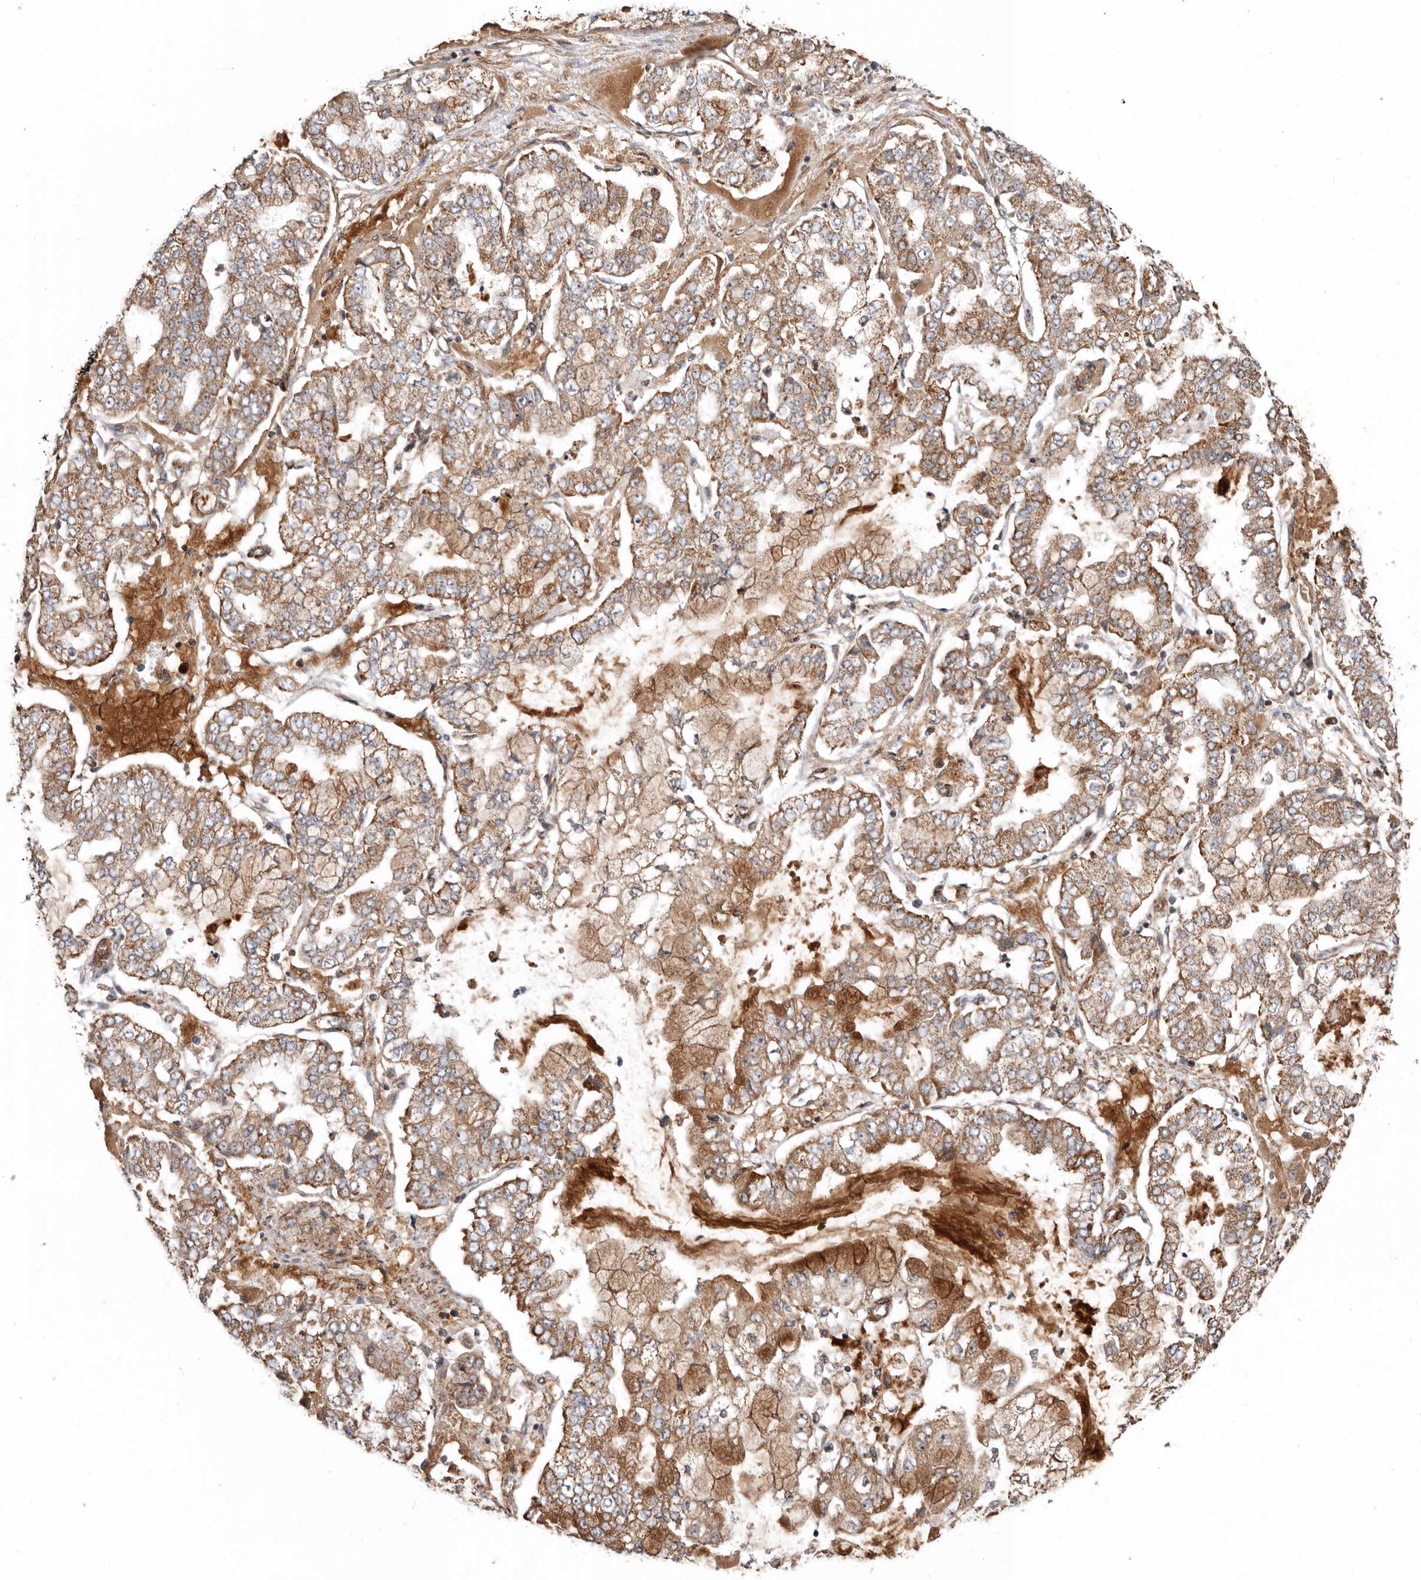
{"staining": {"intensity": "moderate", "quantity": ">75%", "location": "cytoplasmic/membranous"}, "tissue": "stomach cancer", "cell_type": "Tumor cells", "image_type": "cancer", "snomed": [{"axis": "morphology", "description": "Adenocarcinoma, NOS"}, {"axis": "topography", "description": "Stomach"}], "caption": "Protein expression analysis of human adenocarcinoma (stomach) reveals moderate cytoplasmic/membranous positivity in about >75% of tumor cells. The staining was performed using DAB, with brown indicating positive protein expression. Nuclei are stained blue with hematoxylin.", "gene": "PROKR1", "patient": {"sex": "male", "age": 76}}